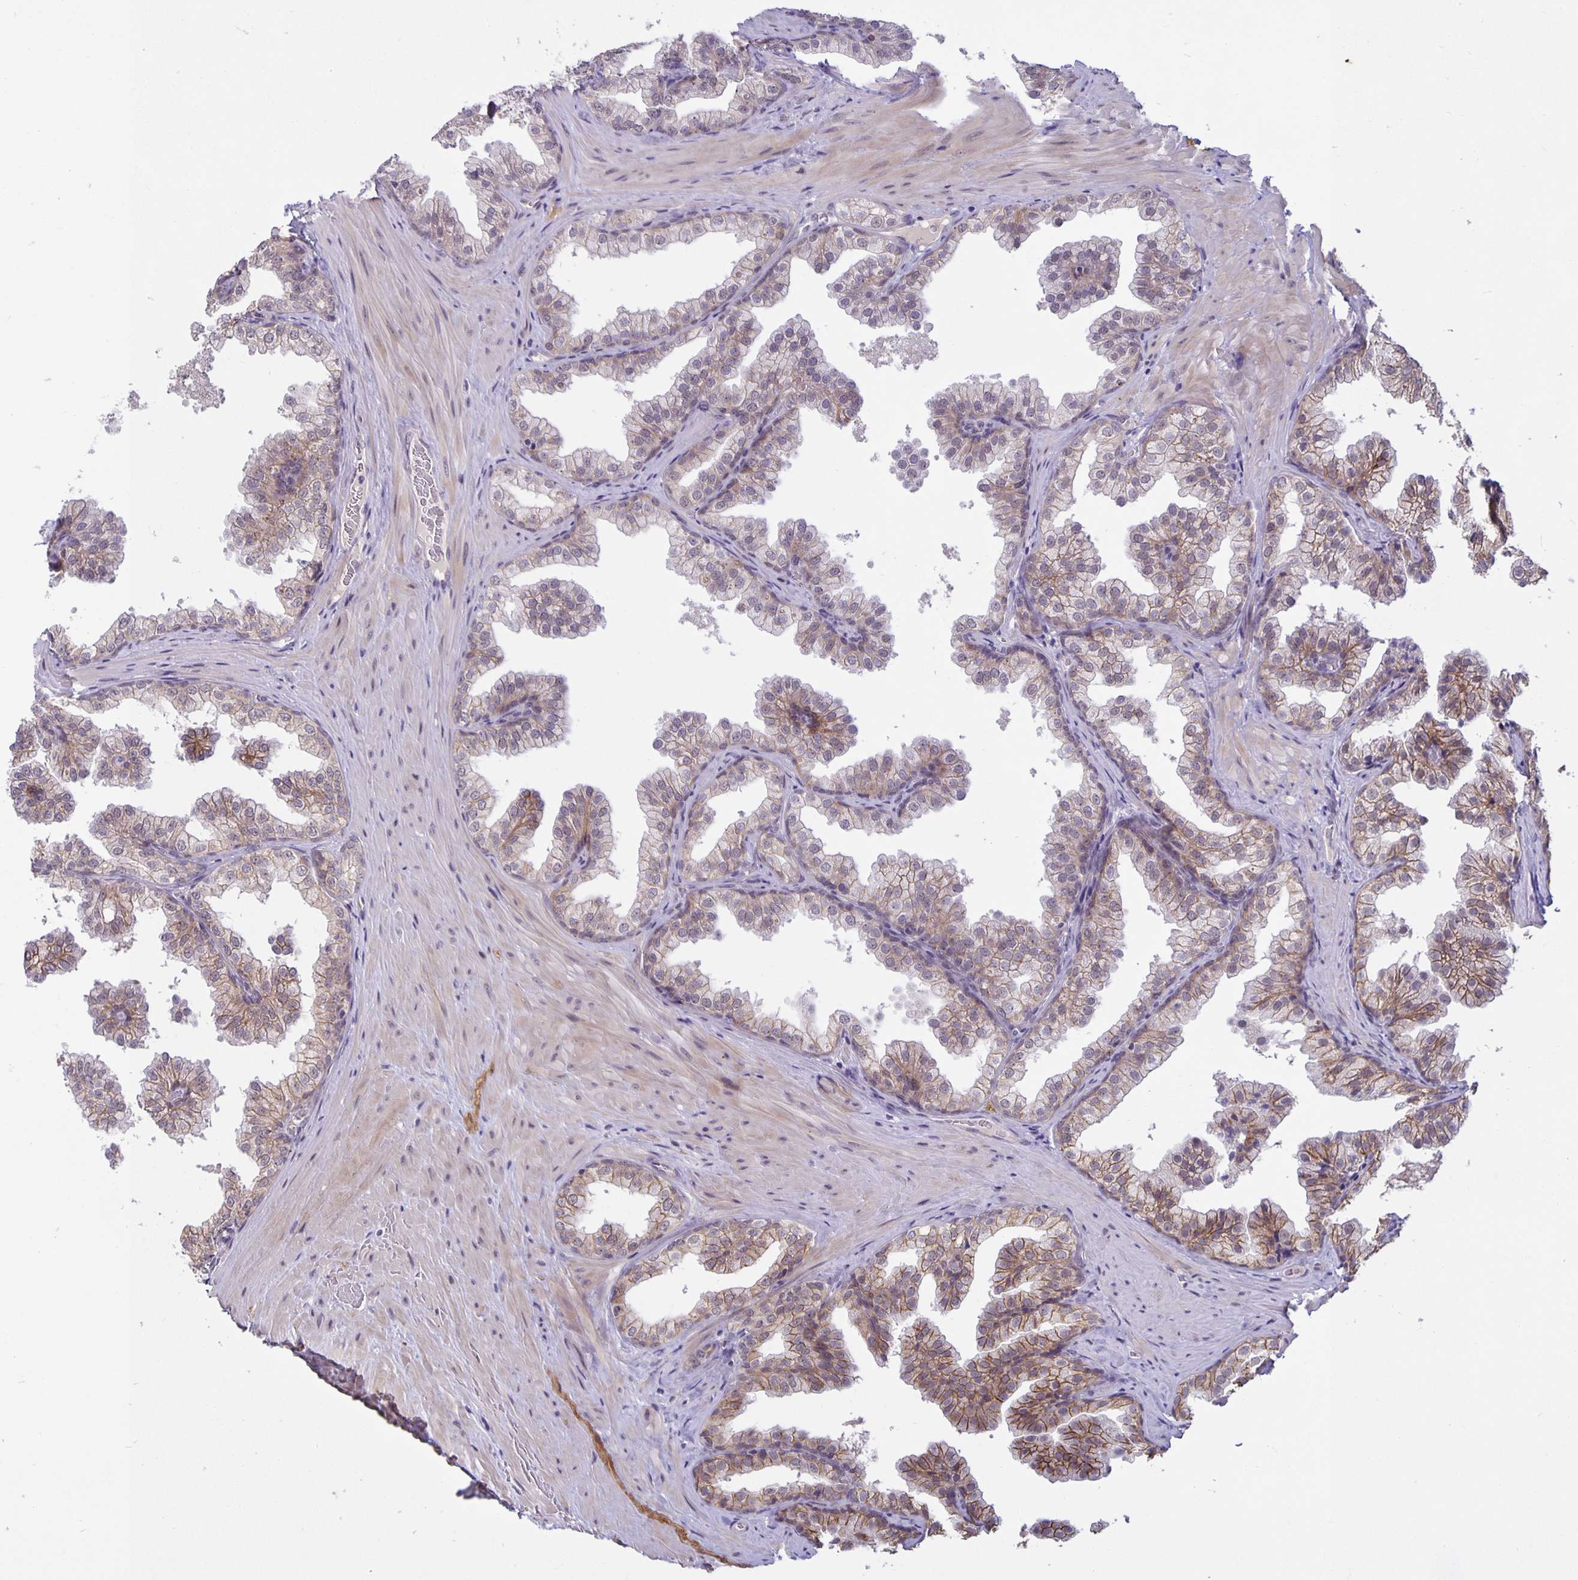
{"staining": {"intensity": "weak", "quantity": "25%-75%", "location": "cytoplasmic/membranous"}, "tissue": "prostate", "cell_type": "Glandular cells", "image_type": "normal", "snomed": [{"axis": "morphology", "description": "Normal tissue, NOS"}, {"axis": "topography", "description": "Prostate"}], "caption": "Prostate stained for a protein demonstrates weak cytoplasmic/membranous positivity in glandular cells.", "gene": "ARVCF", "patient": {"sex": "male", "age": 37}}